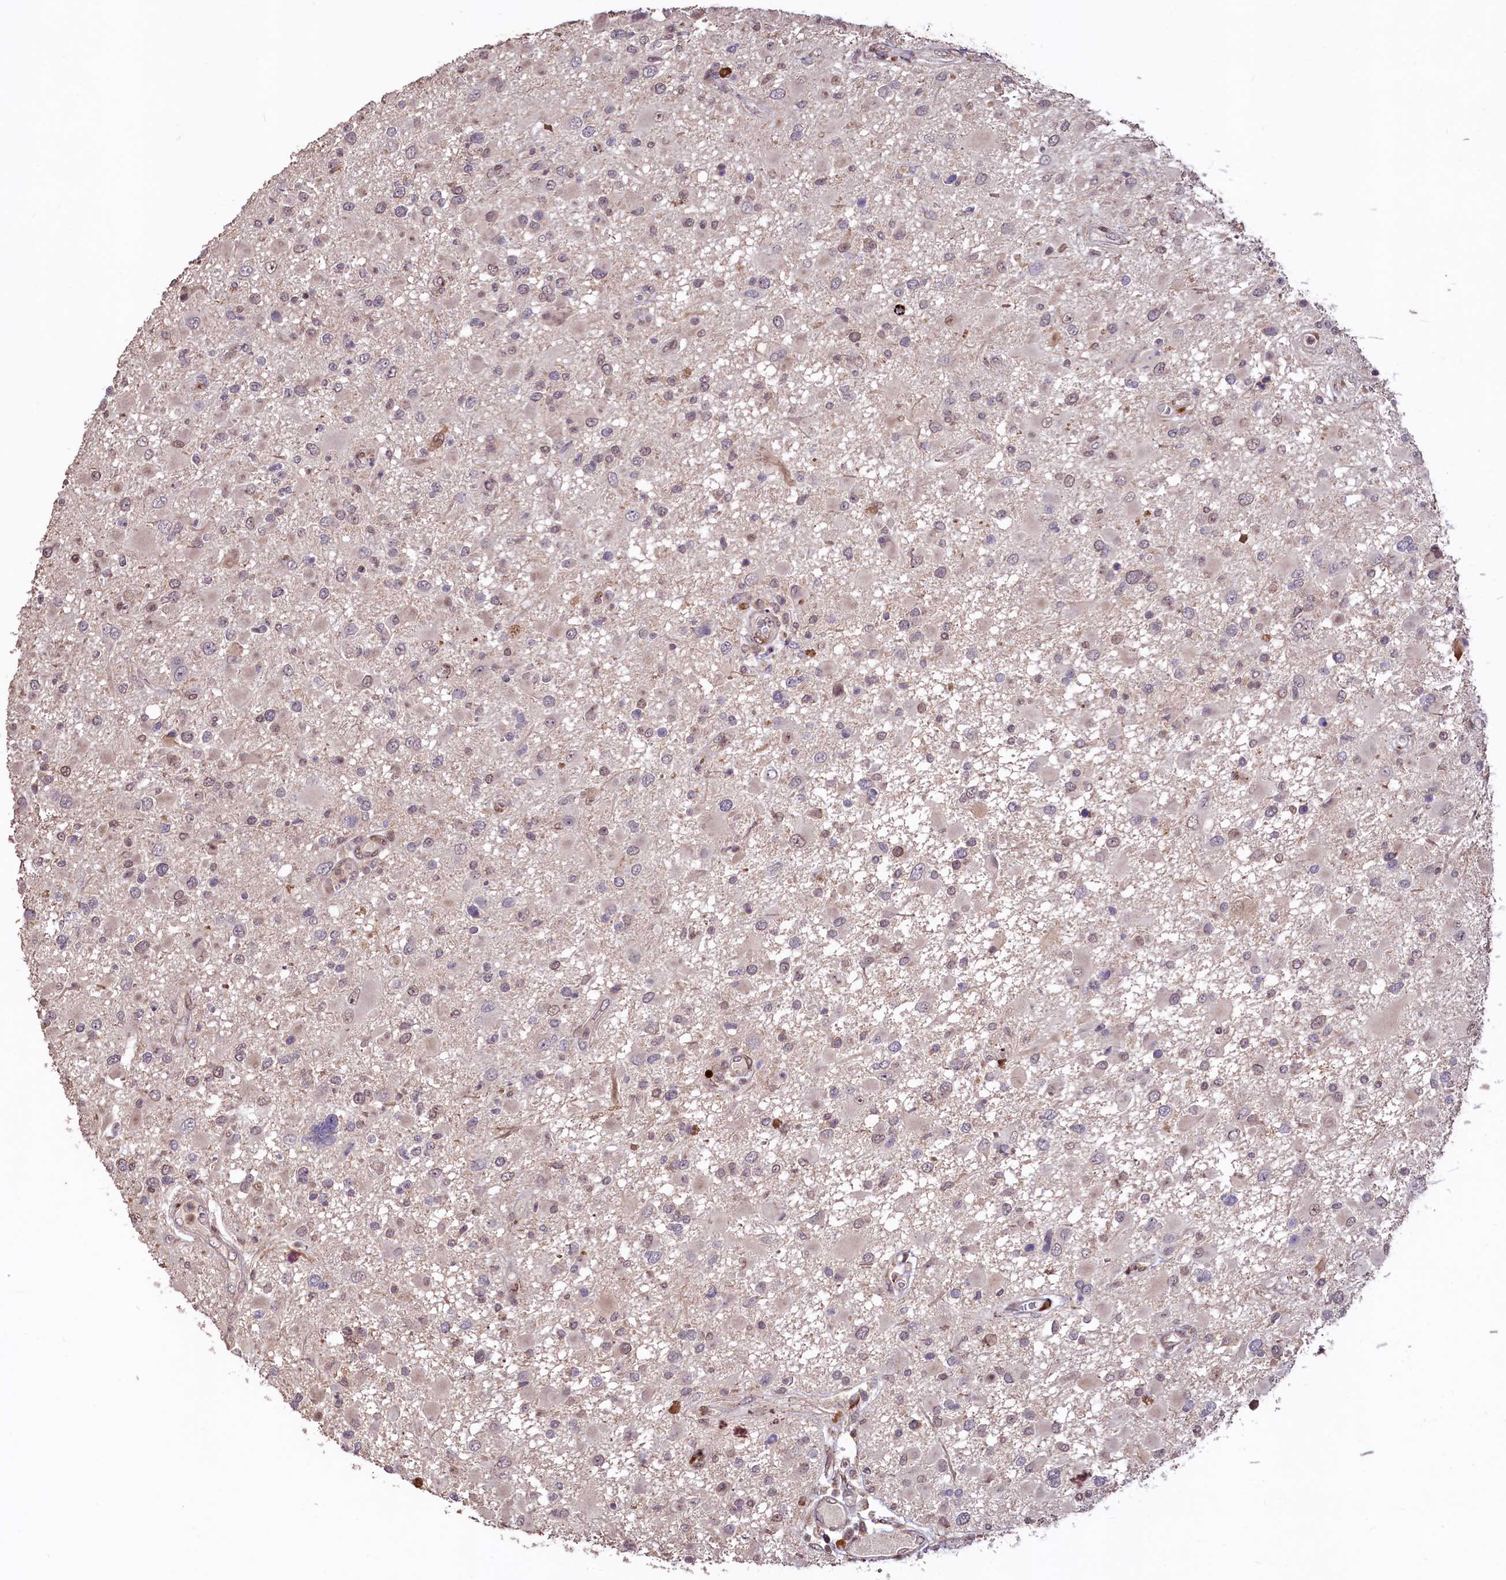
{"staining": {"intensity": "weak", "quantity": "<25%", "location": "nuclear"}, "tissue": "glioma", "cell_type": "Tumor cells", "image_type": "cancer", "snomed": [{"axis": "morphology", "description": "Glioma, malignant, High grade"}, {"axis": "topography", "description": "Brain"}], "caption": "High magnification brightfield microscopy of malignant glioma (high-grade) stained with DAB (brown) and counterstained with hematoxylin (blue): tumor cells show no significant staining.", "gene": "C5orf15", "patient": {"sex": "male", "age": 53}}